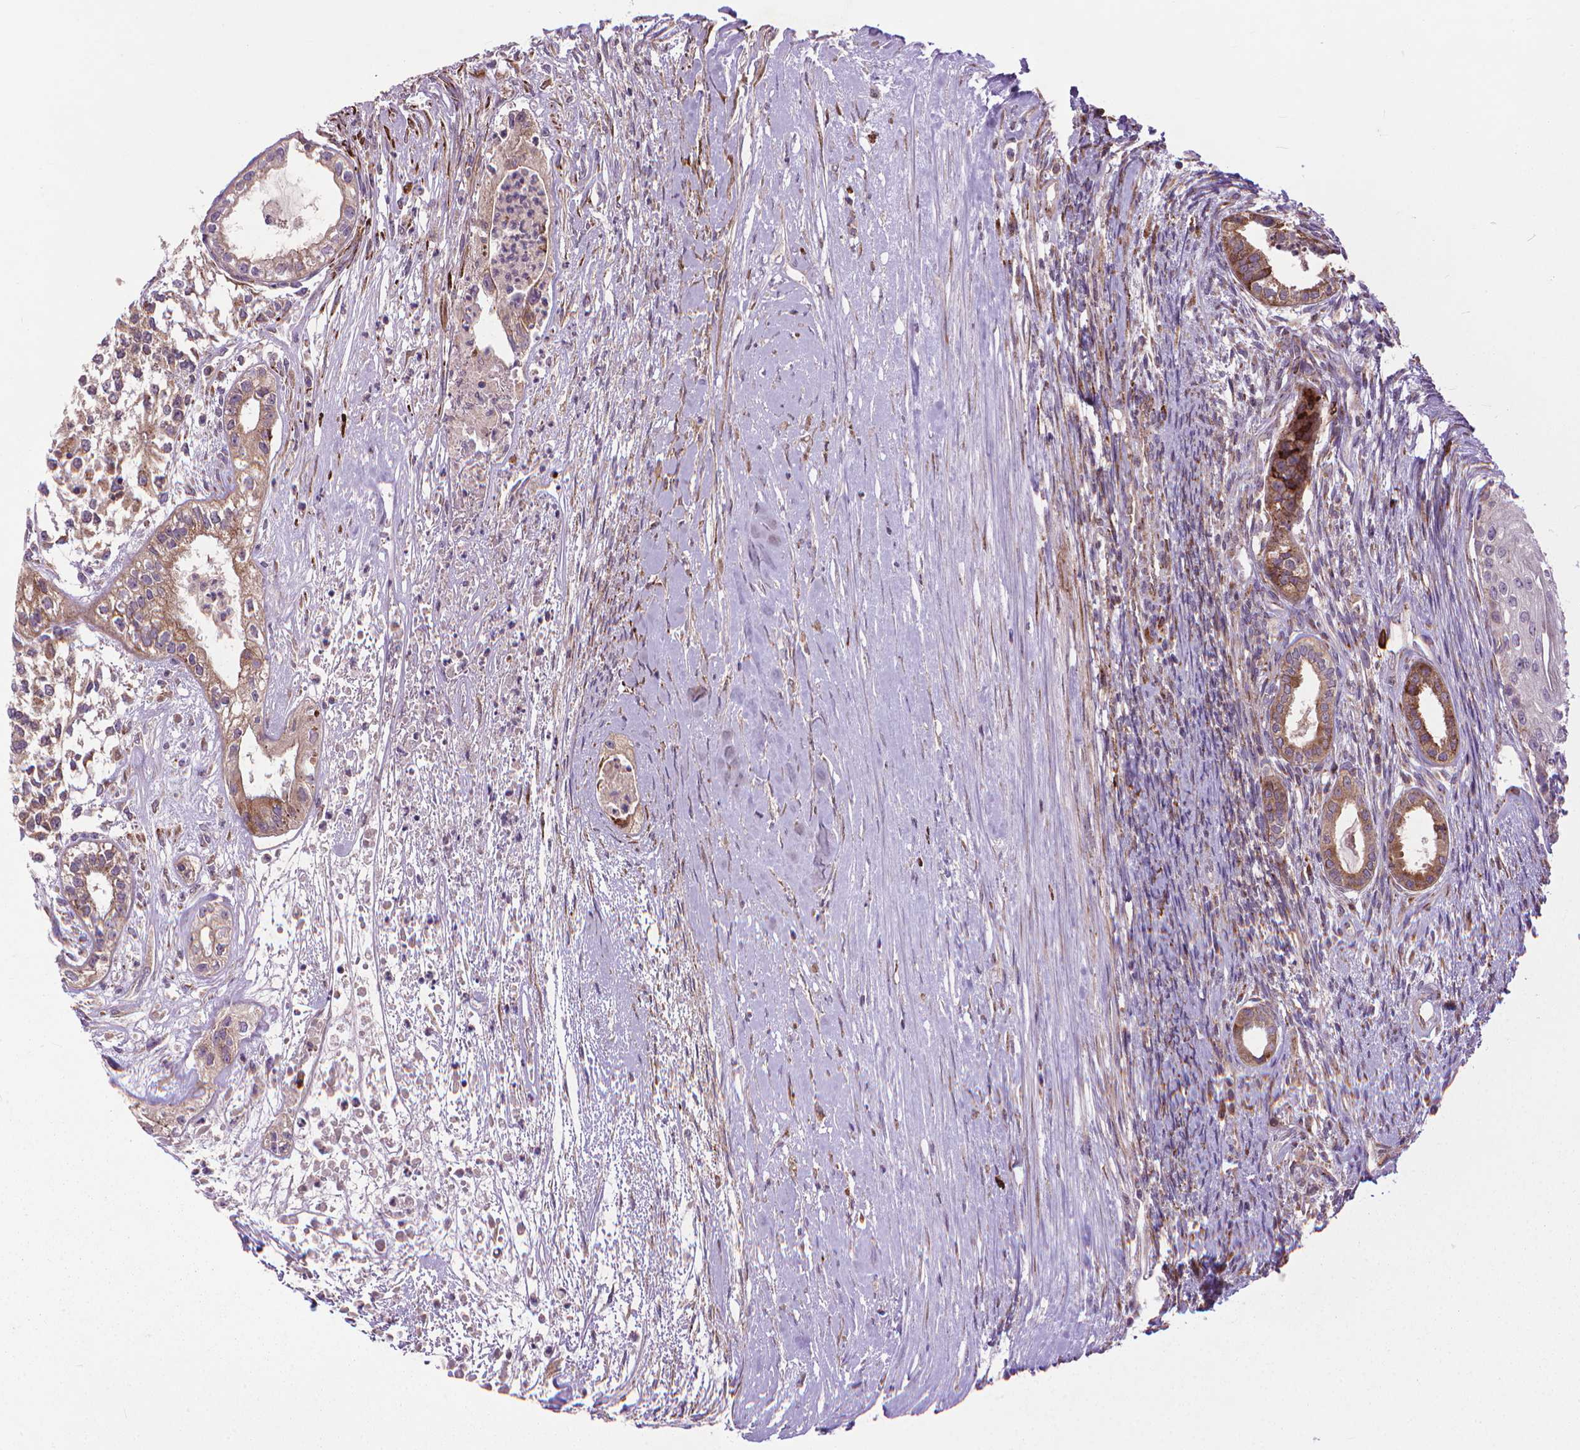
{"staining": {"intensity": "weak", "quantity": ">75%", "location": "cytoplasmic/membranous"}, "tissue": "testis cancer", "cell_type": "Tumor cells", "image_type": "cancer", "snomed": [{"axis": "morphology", "description": "Carcinoma, Embryonal, NOS"}, {"axis": "topography", "description": "Testis"}], "caption": "Testis embryonal carcinoma stained with a brown dye reveals weak cytoplasmic/membranous positive expression in about >75% of tumor cells.", "gene": "MYH14", "patient": {"sex": "male", "age": 37}}